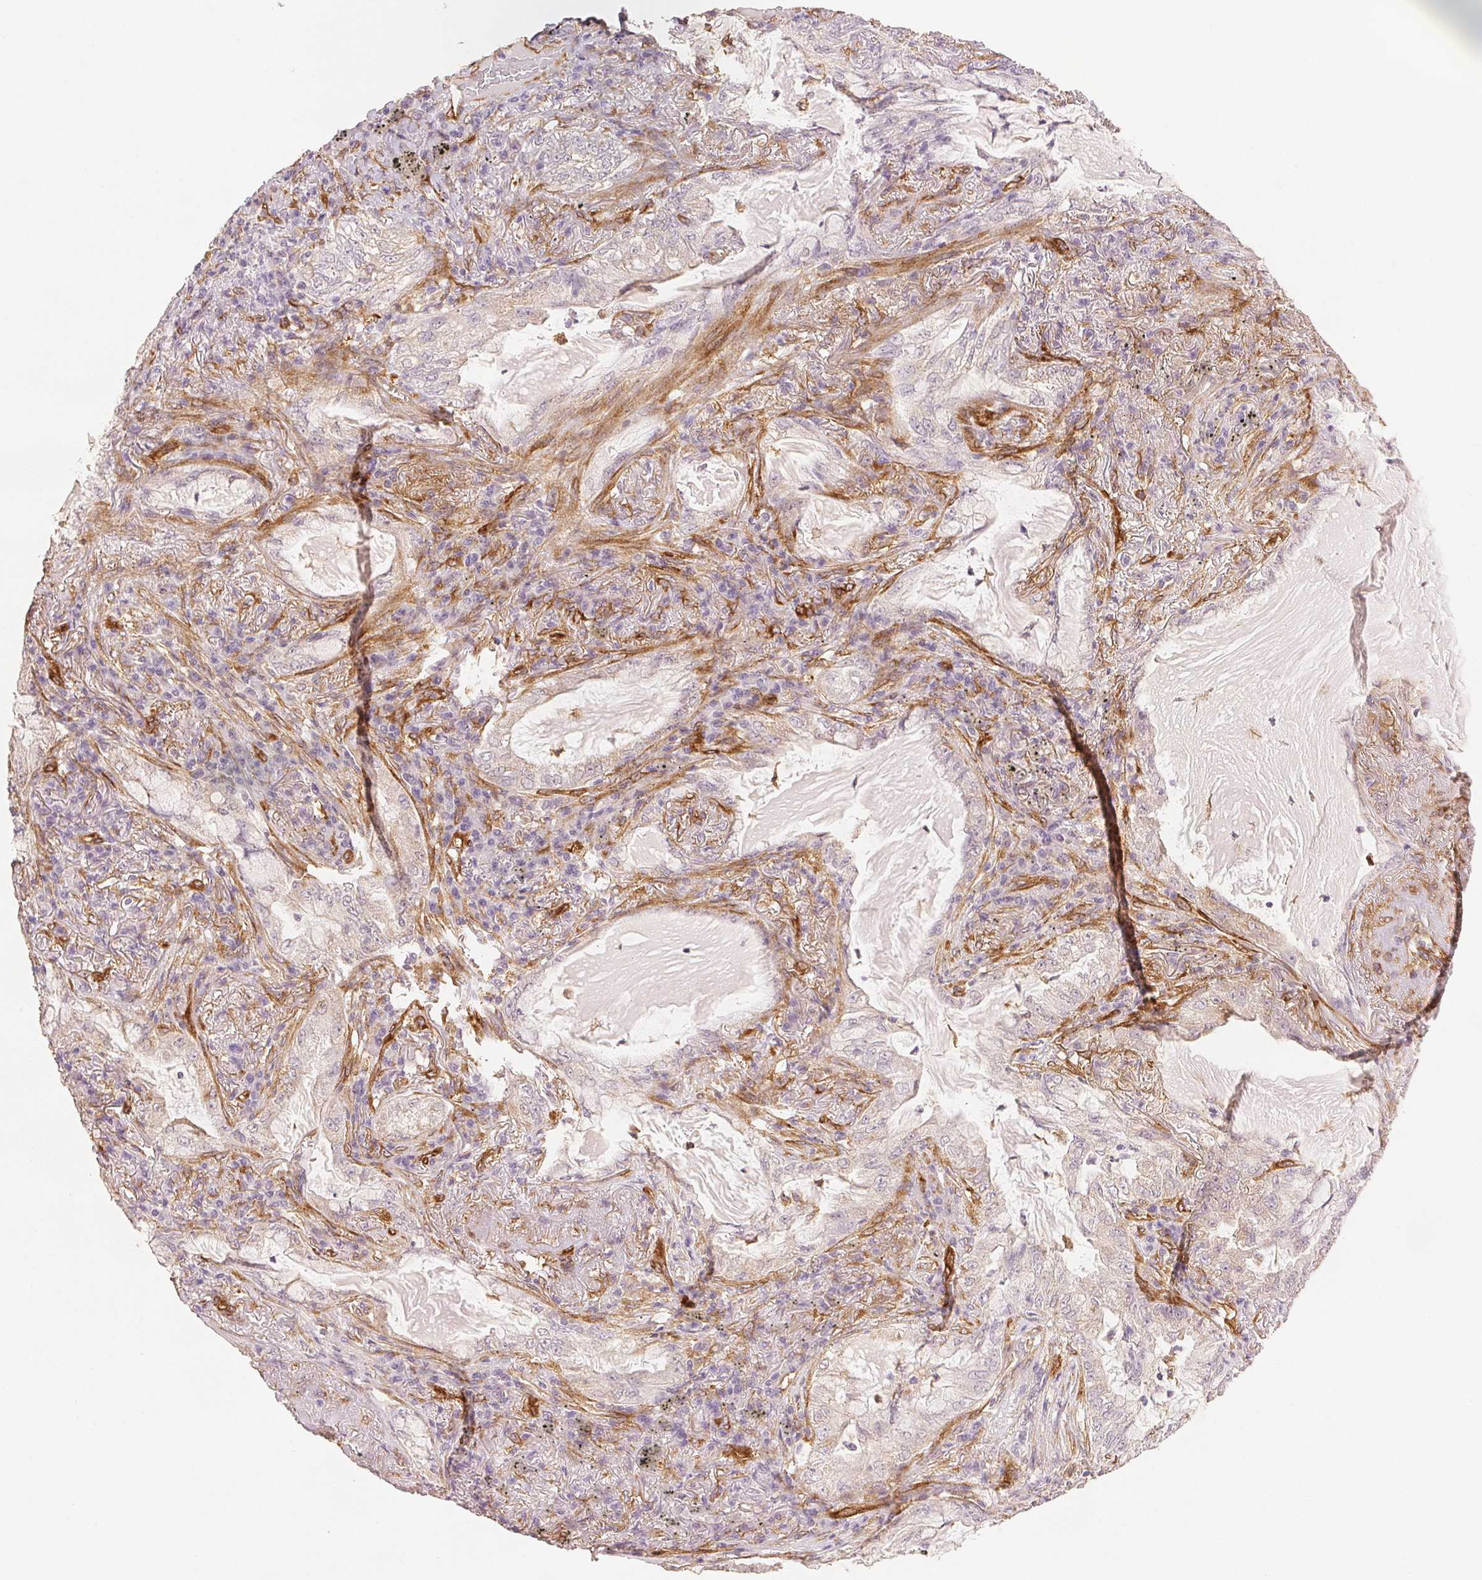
{"staining": {"intensity": "weak", "quantity": "25%-75%", "location": "cytoplasmic/membranous"}, "tissue": "lung cancer", "cell_type": "Tumor cells", "image_type": "cancer", "snomed": [{"axis": "morphology", "description": "Adenocarcinoma, NOS"}, {"axis": "topography", "description": "Lung"}], "caption": "Approximately 25%-75% of tumor cells in human adenocarcinoma (lung) reveal weak cytoplasmic/membranous protein expression as visualized by brown immunohistochemical staining.", "gene": "DIAPH2", "patient": {"sex": "female", "age": 73}}